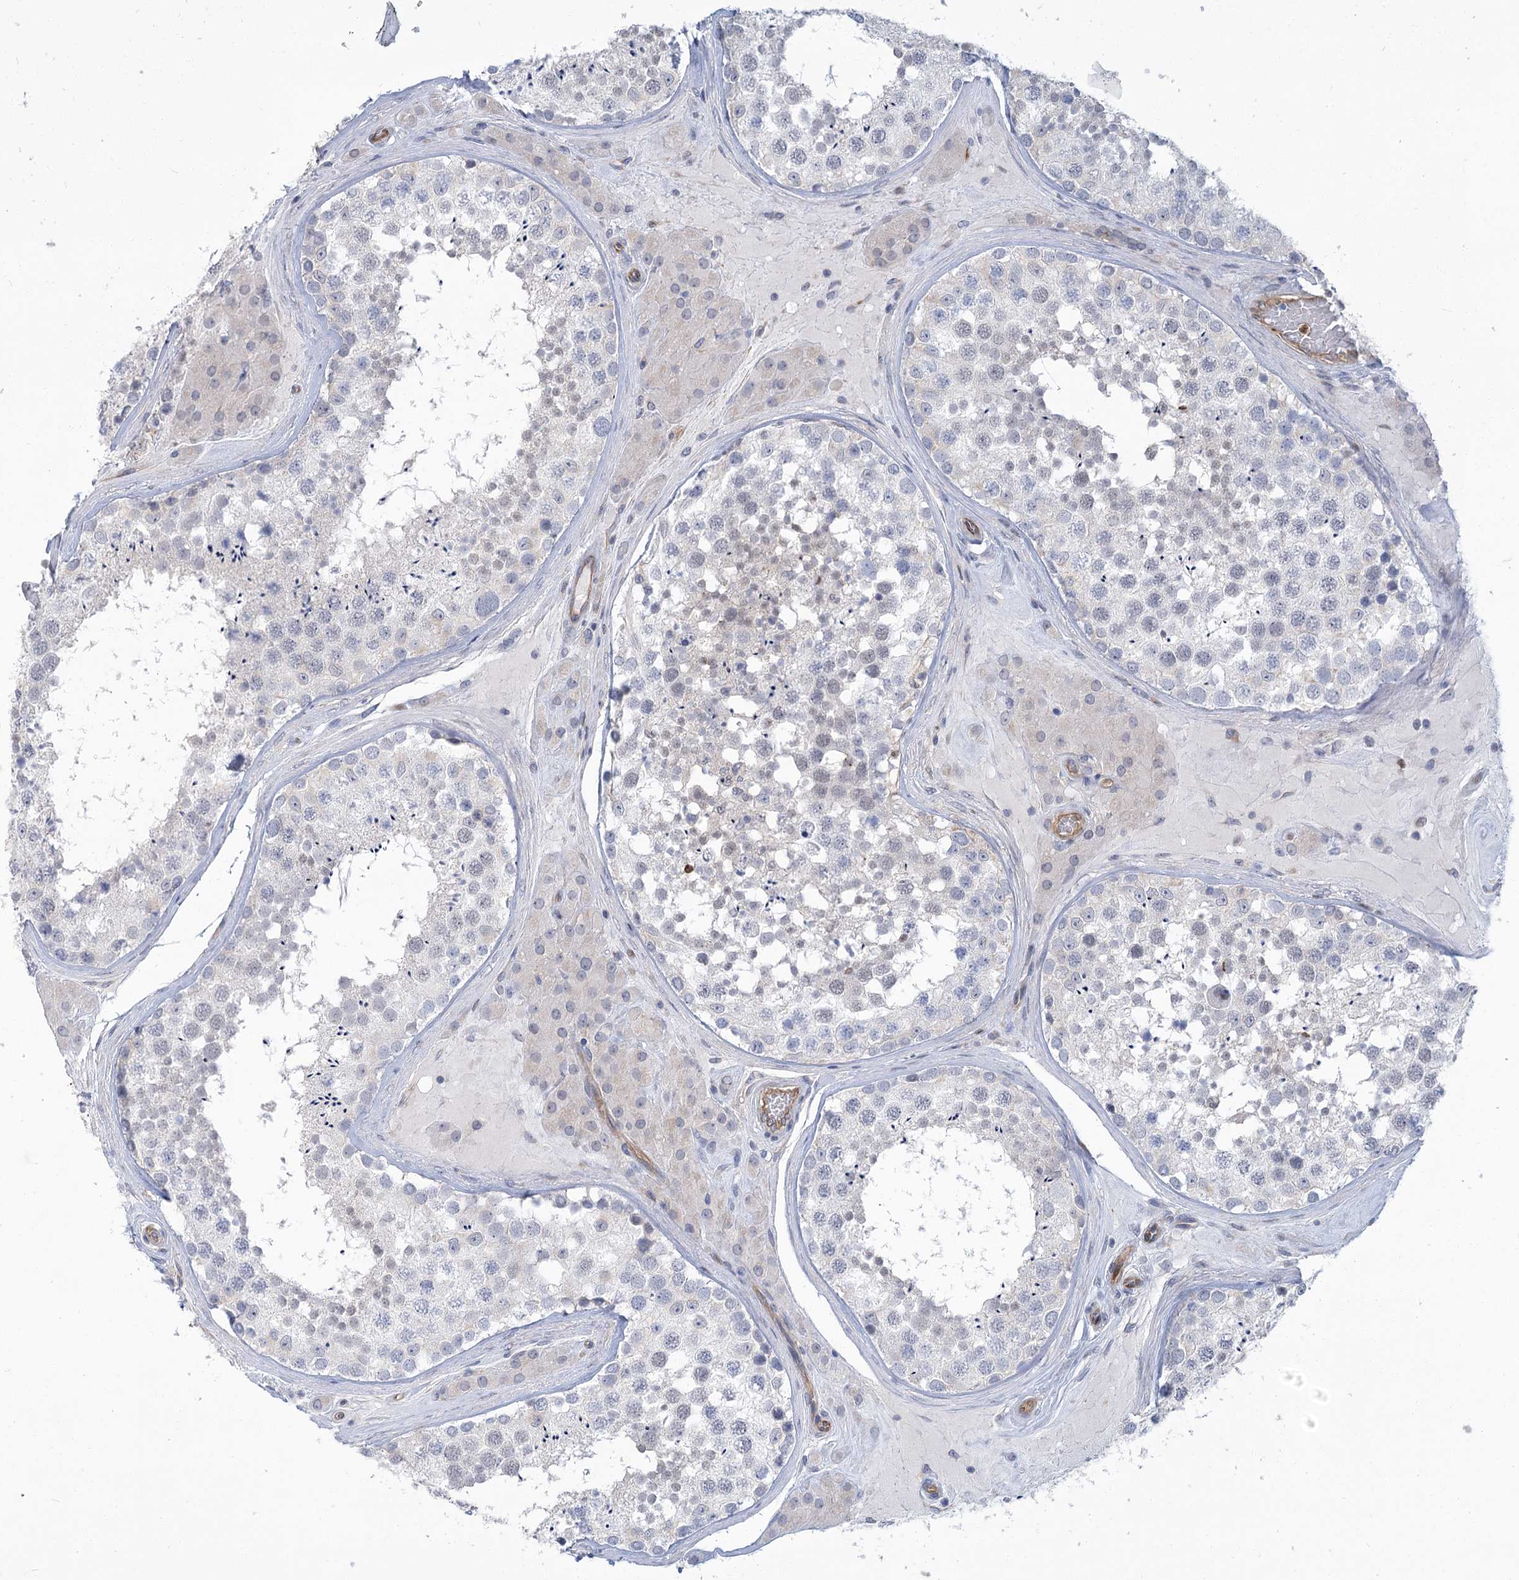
{"staining": {"intensity": "negative", "quantity": "none", "location": "none"}, "tissue": "testis", "cell_type": "Cells in seminiferous ducts", "image_type": "normal", "snomed": [{"axis": "morphology", "description": "Normal tissue, NOS"}, {"axis": "topography", "description": "Testis"}], "caption": "High magnification brightfield microscopy of normal testis stained with DAB (brown) and counterstained with hematoxylin (blue): cells in seminiferous ducts show no significant positivity.", "gene": "THAP6", "patient": {"sex": "male", "age": 46}}